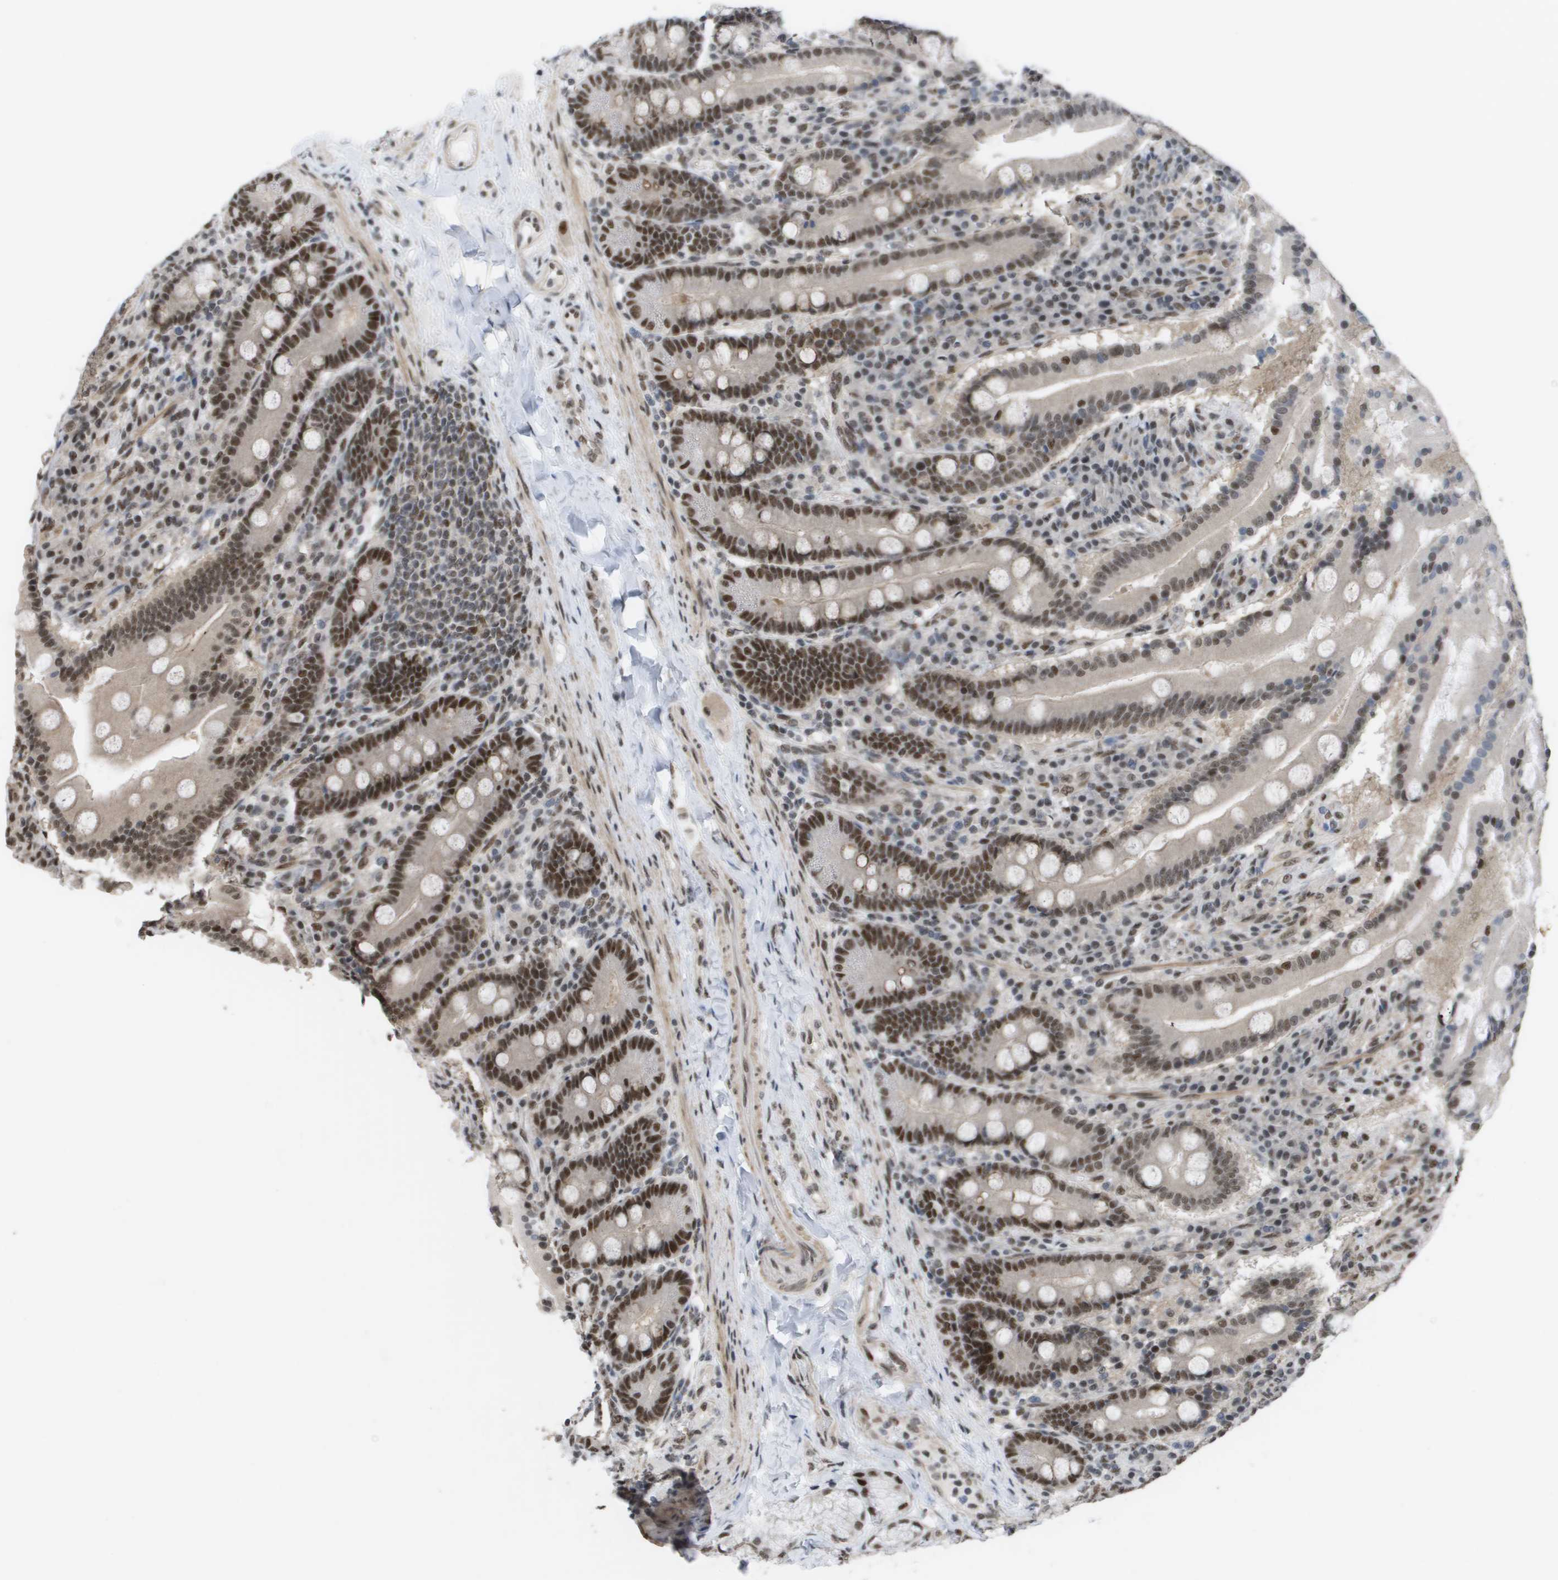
{"staining": {"intensity": "moderate", "quantity": ">75%", "location": "nuclear"}, "tissue": "duodenum", "cell_type": "Glandular cells", "image_type": "normal", "snomed": [{"axis": "morphology", "description": "Normal tissue, NOS"}, {"axis": "topography", "description": "Duodenum"}], "caption": "Protein expression analysis of normal duodenum reveals moderate nuclear expression in about >75% of glandular cells. (Brightfield microscopy of DAB IHC at high magnification).", "gene": "CDT1", "patient": {"sex": "male", "age": 50}}